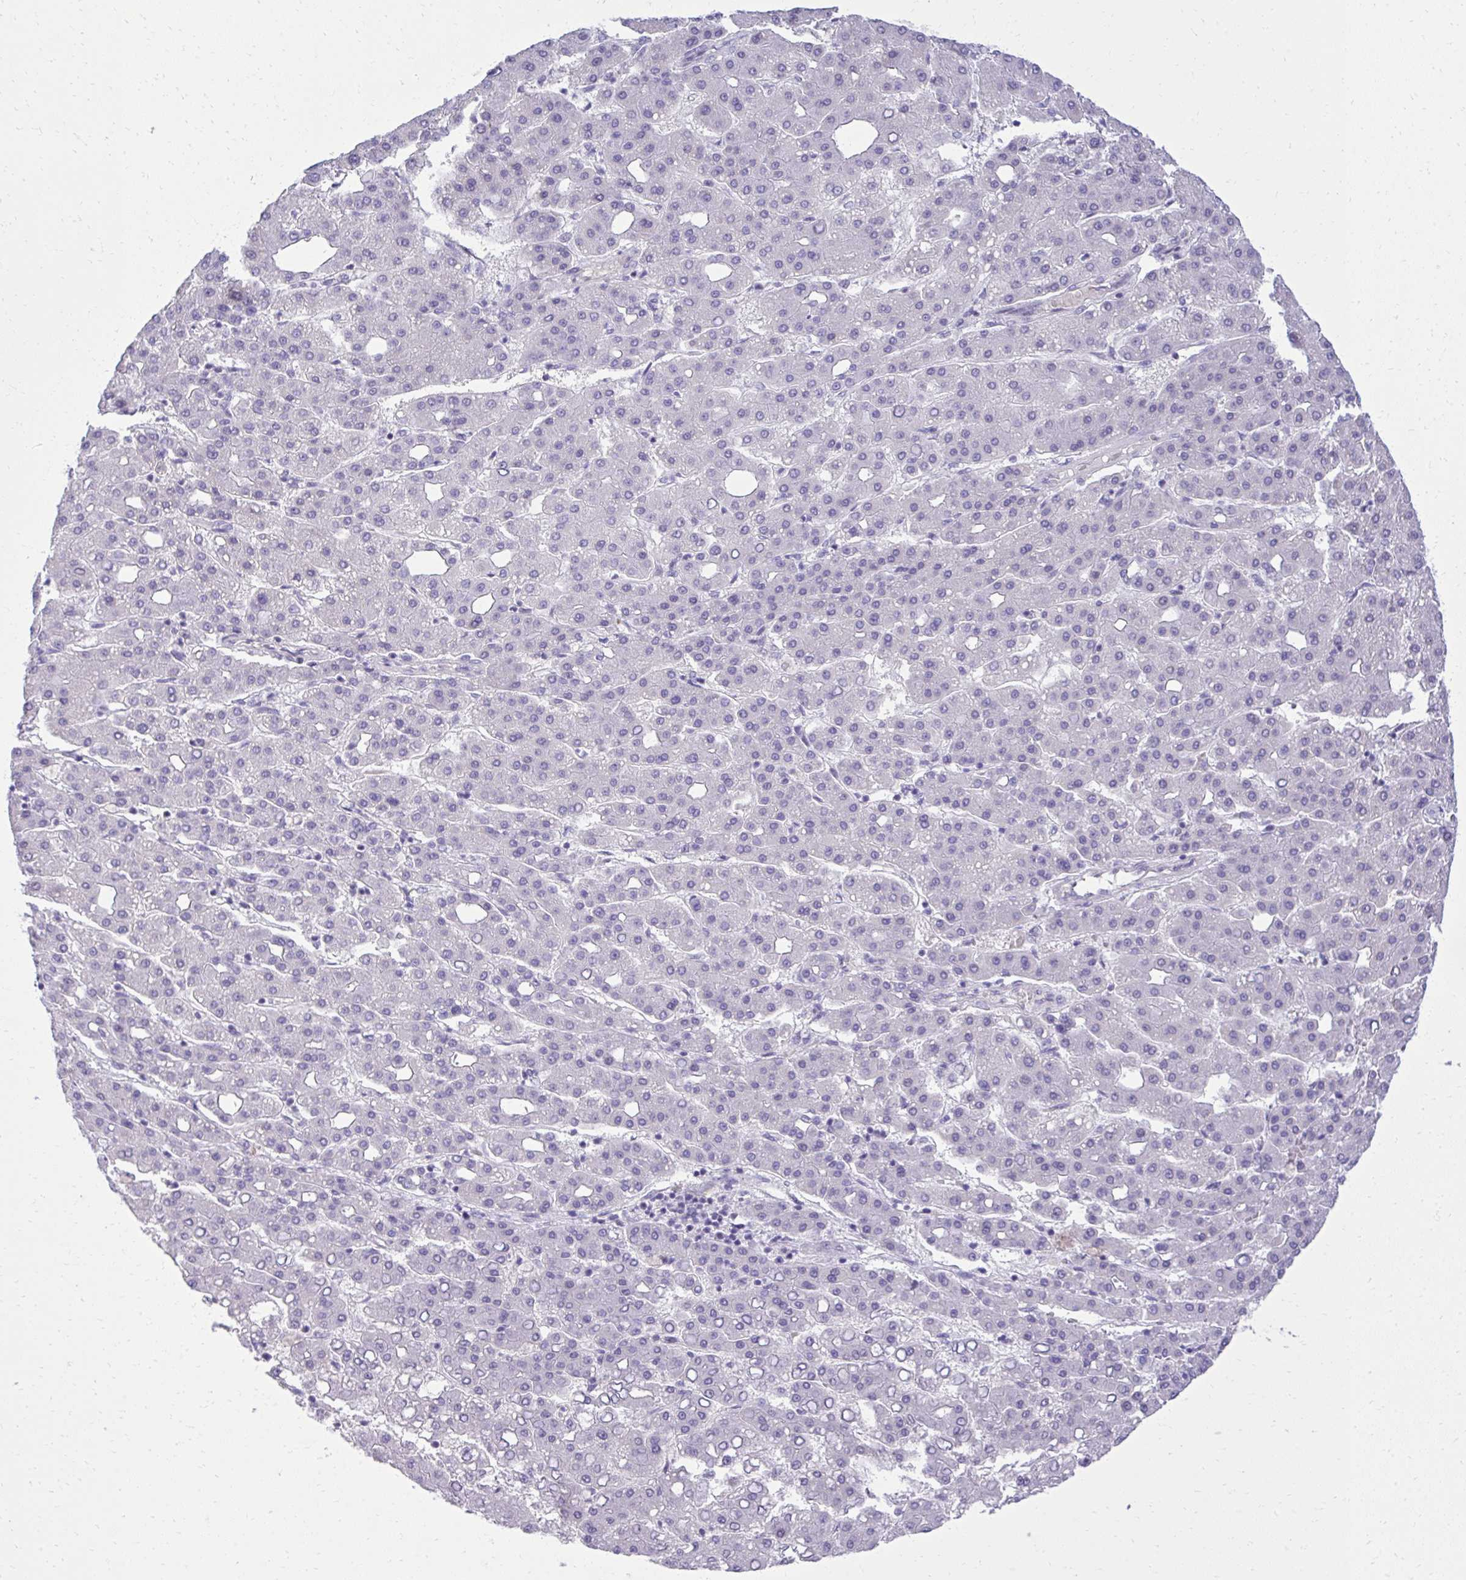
{"staining": {"intensity": "negative", "quantity": "none", "location": "none"}, "tissue": "liver cancer", "cell_type": "Tumor cells", "image_type": "cancer", "snomed": [{"axis": "morphology", "description": "Carcinoma, Hepatocellular, NOS"}, {"axis": "topography", "description": "Liver"}], "caption": "DAB immunohistochemical staining of liver cancer shows no significant positivity in tumor cells. (Brightfield microscopy of DAB immunohistochemistry (IHC) at high magnification).", "gene": "PITPNM3", "patient": {"sex": "male", "age": 65}}